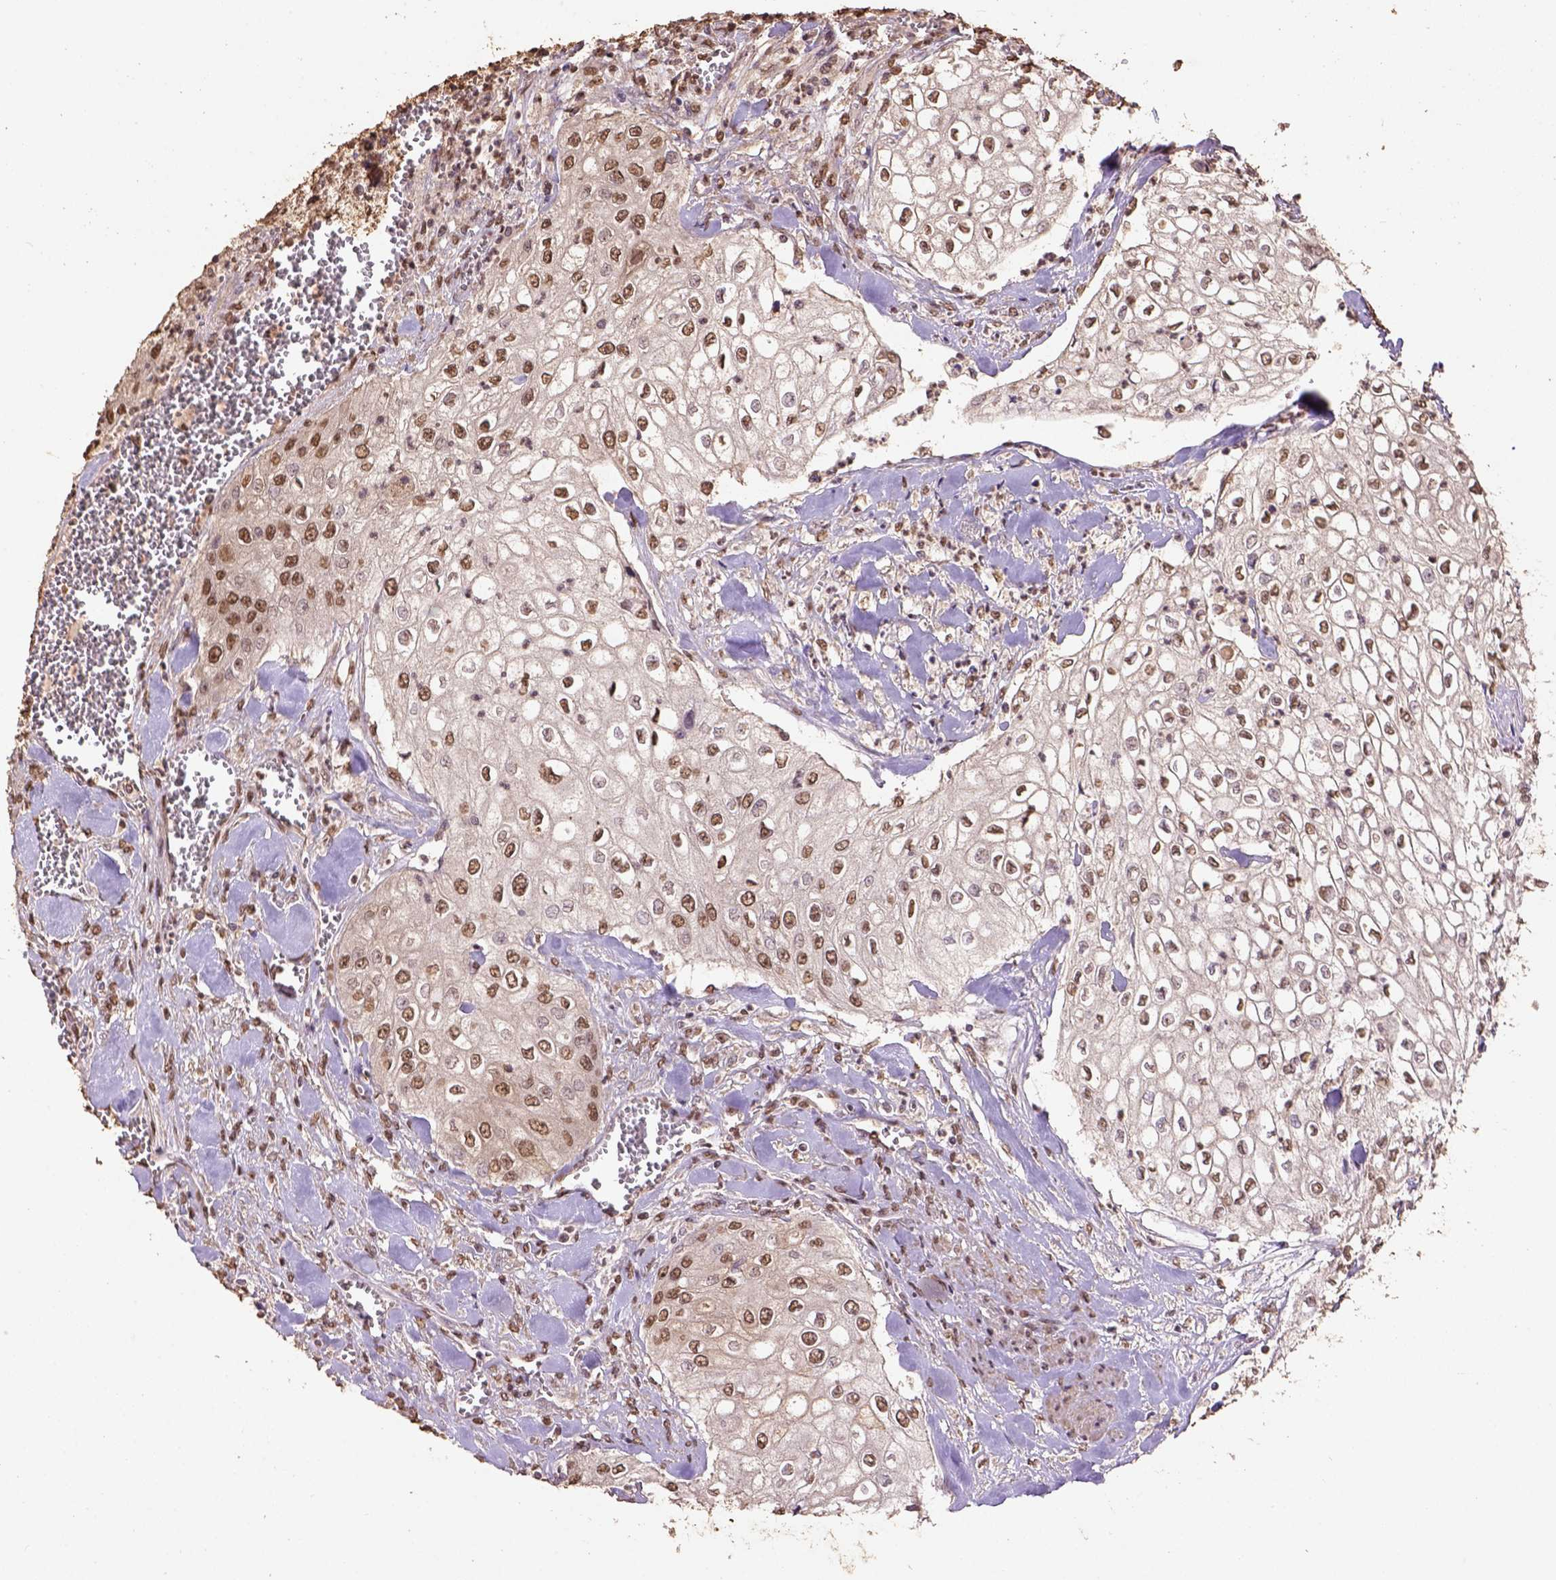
{"staining": {"intensity": "moderate", "quantity": ">75%", "location": "nuclear"}, "tissue": "urothelial cancer", "cell_type": "Tumor cells", "image_type": "cancer", "snomed": [{"axis": "morphology", "description": "Urothelial carcinoma, High grade"}, {"axis": "topography", "description": "Urinary bladder"}], "caption": "Urothelial cancer stained with DAB immunohistochemistry (IHC) exhibits medium levels of moderate nuclear expression in about >75% of tumor cells. (Brightfield microscopy of DAB IHC at high magnification).", "gene": "CSTF2T", "patient": {"sex": "male", "age": 62}}